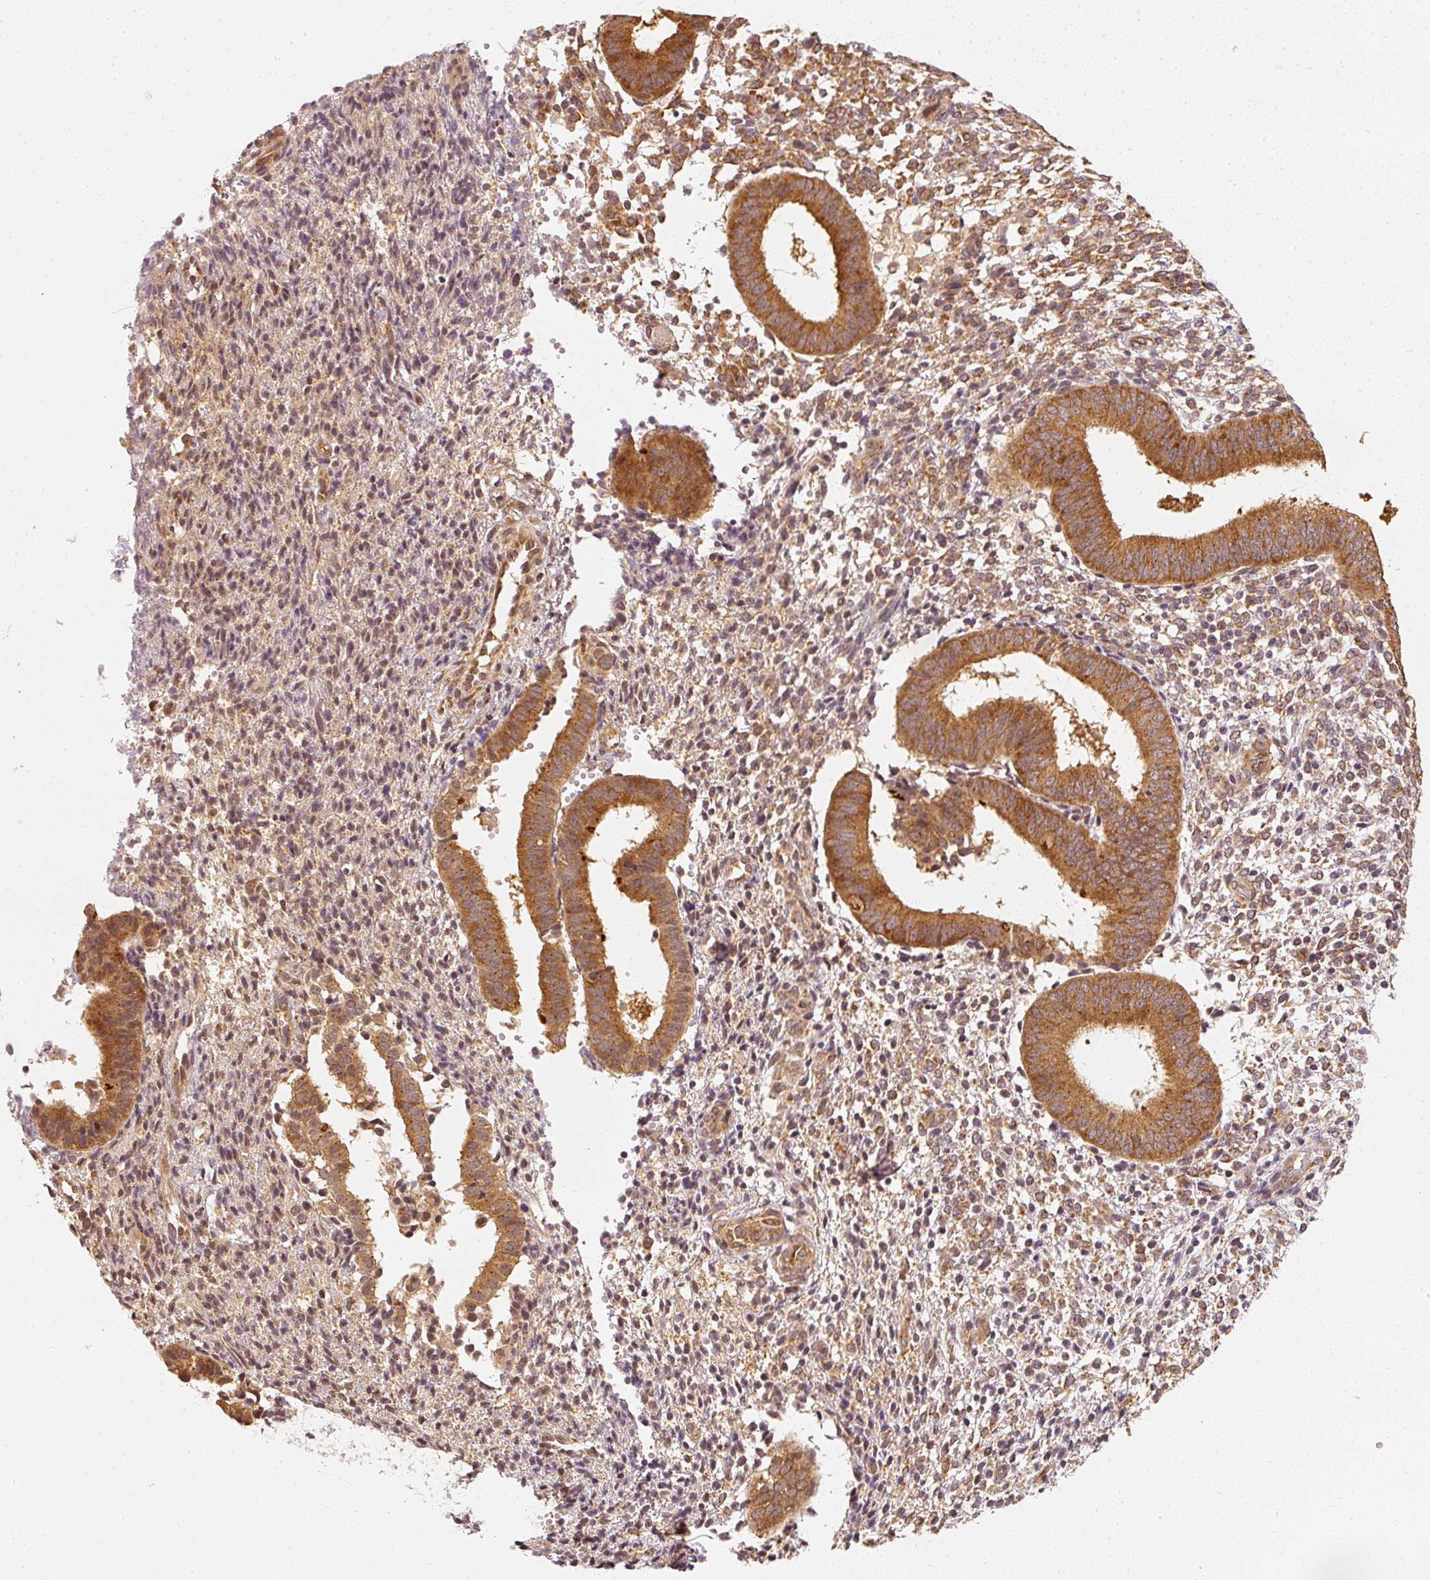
{"staining": {"intensity": "moderate", "quantity": "25%-75%", "location": "cytoplasmic/membranous"}, "tissue": "endometrium", "cell_type": "Cells in endometrial stroma", "image_type": "normal", "snomed": [{"axis": "morphology", "description": "Normal tissue, NOS"}, {"axis": "topography", "description": "Endometrium"}], "caption": "Endometrium stained with a brown dye shows moderate cytoplasmic/membranous positive positivity in approximately 25%-75% of cells in endometrial stroma.", "gene": "EEF1A1", "patient": {"sex": "female", "age": 49}}